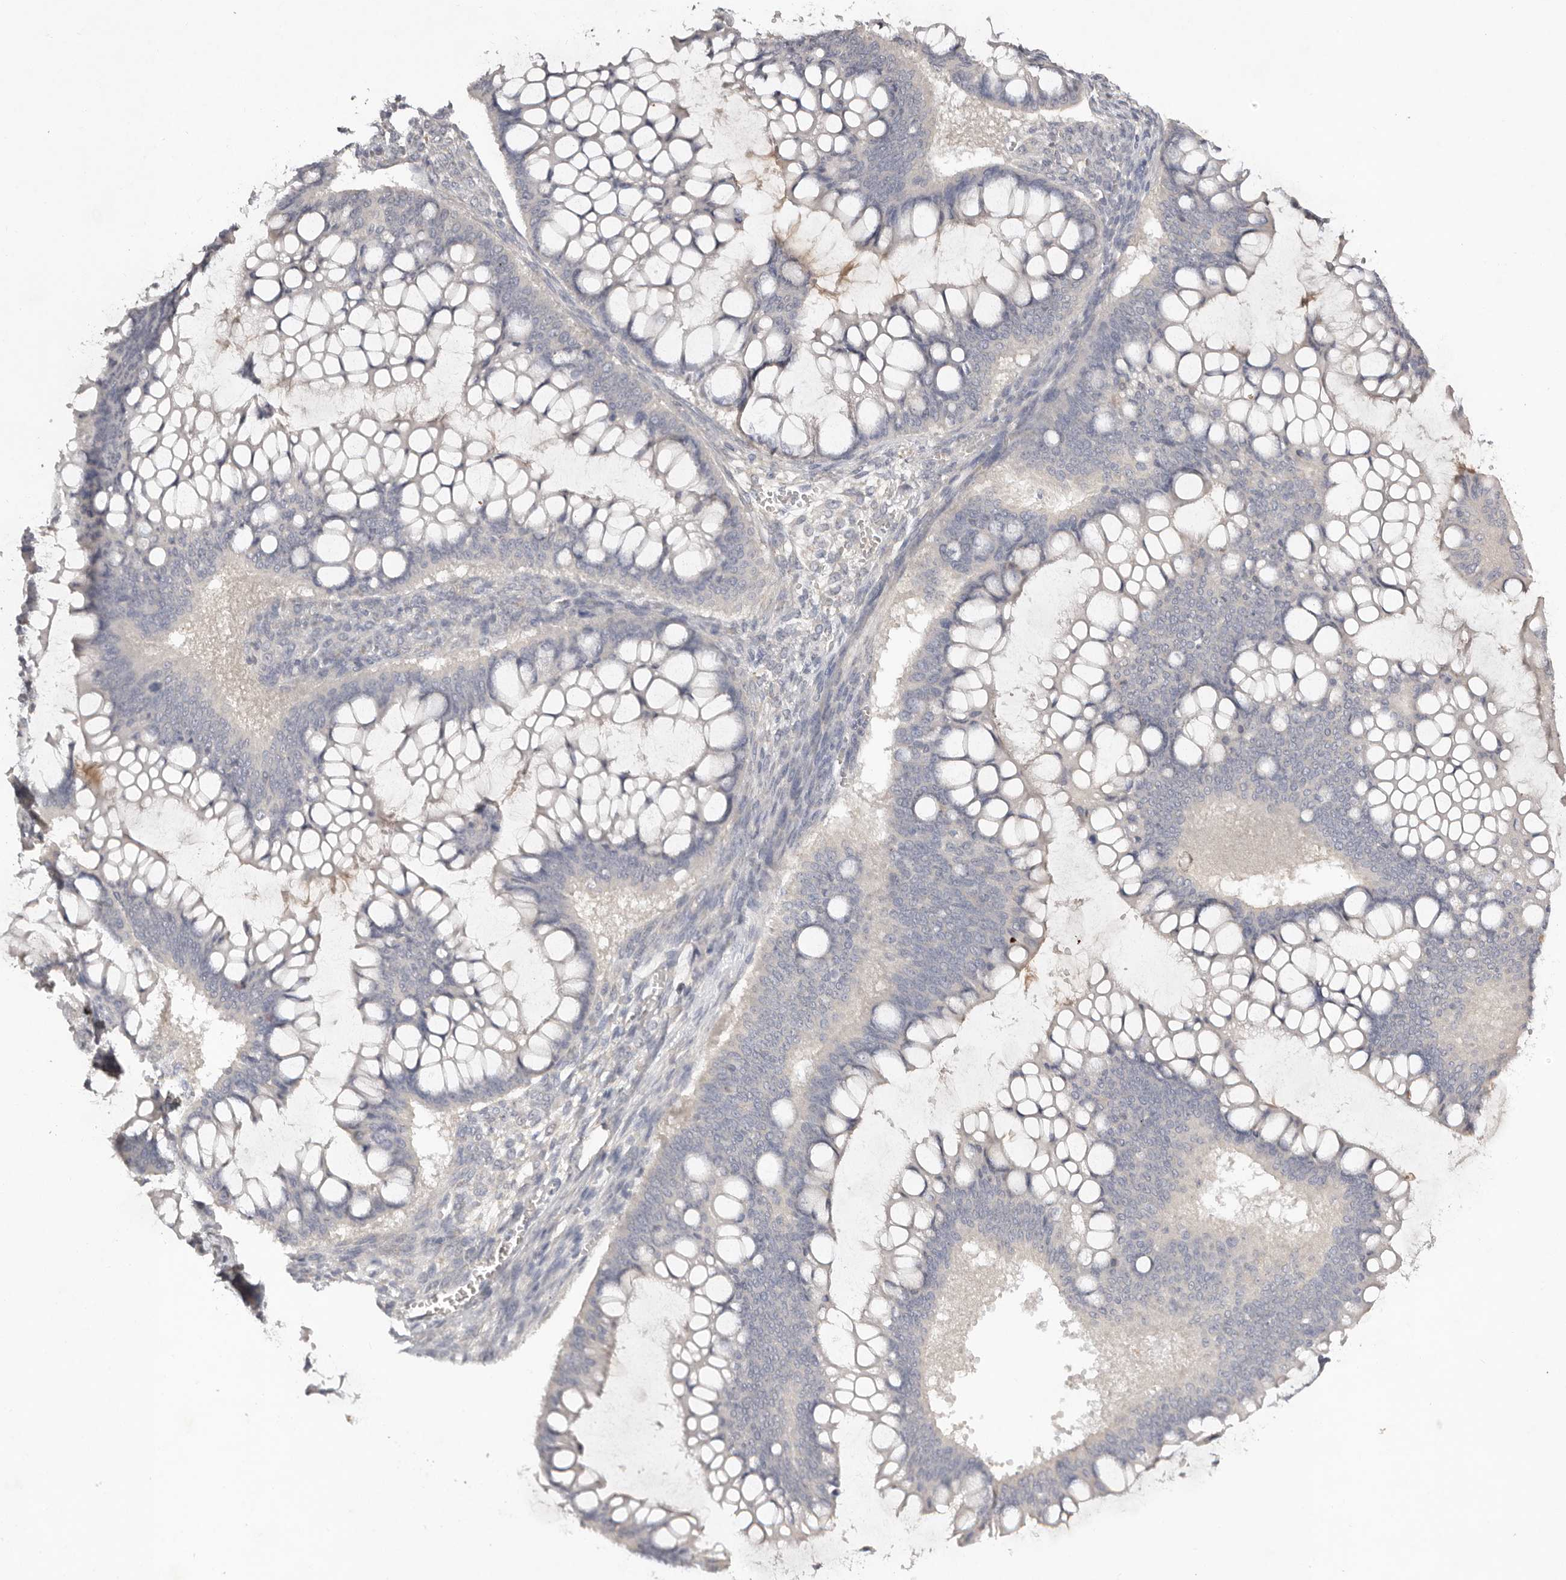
{"staining": {"intensity": "negative", "quantity": "none", "location": "none"}, "tissue": "ovarian cancer", "cell_type": "Tumor cells", "image_type": "cancer", "snomed": [{"axis": "morphology", "description": "Cystadenocarcinoma, mucinous, NOS"}, {"axis": "topography", "description": "Ovary"}], "caption": "The immunohistochemistry (IHC) image has no significant expression in tumor cells of ovarian mucinous cystadenocarcinoma tissue.", "gene": "SCUBE2", "patient": {"sex": "female", "age": 73}}